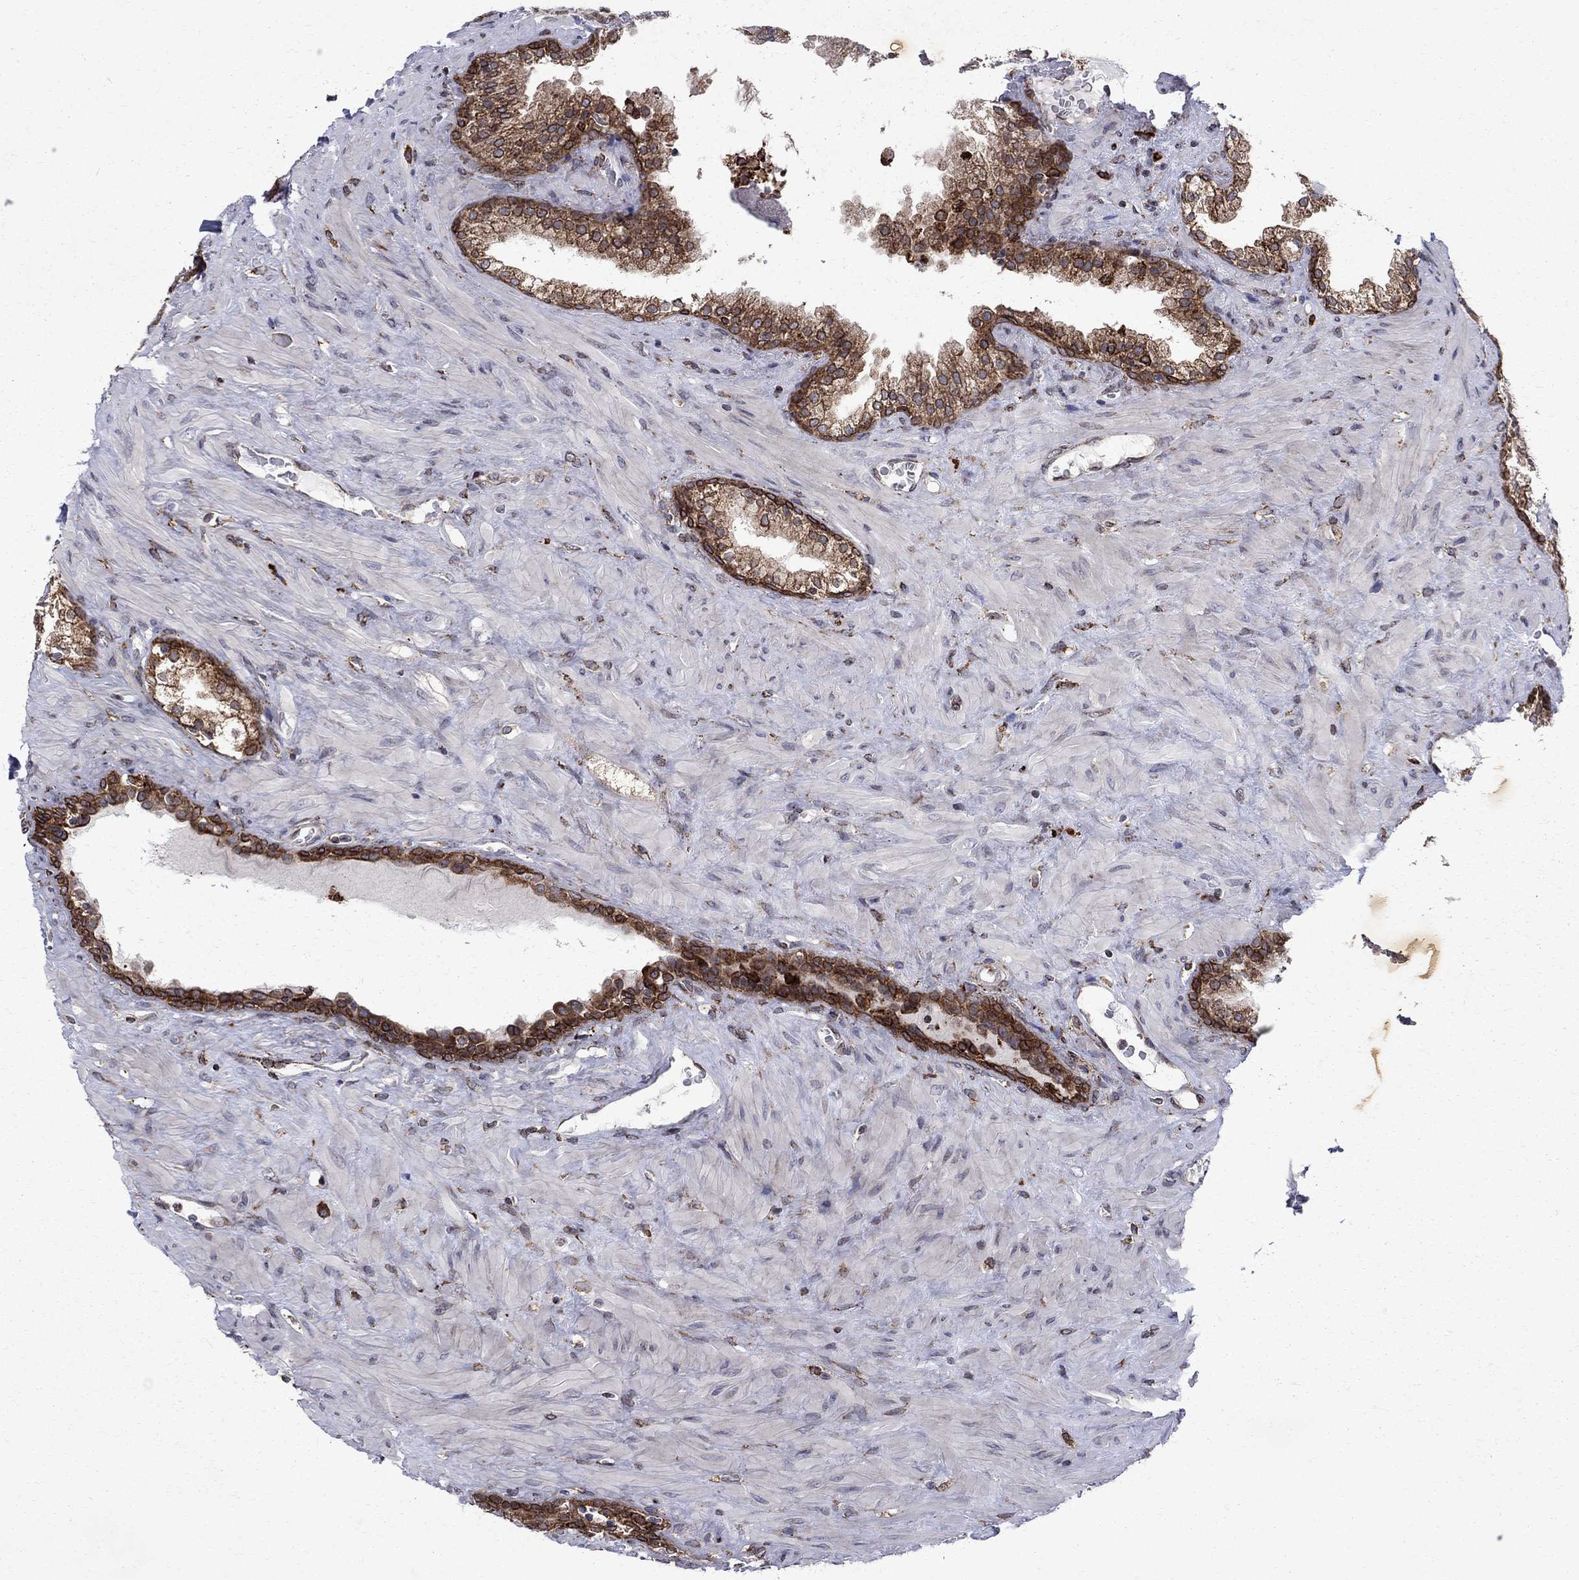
{"staining": {"intensity": "strong", "quantity": "25%-75%", "location": "cytoplasmic/membranous,nuclear"}, "tissue": "prostate", "cell_type": "Glandular cells", "image_type": "normal", "snomed": [{"axis": "morphology", "description": "Normal tissue, NOS"}, {"axis": "topography", "description": "Prostate"}], "caption": "About 25%-75% of glandular cells in normal human prostate show strong cytoplasmic/membranous,nuclear protein expression as visualized by brown immunohistochemical staining.", "gene": "CAB39L", "patient": {"sex": "male", "age": 63}}